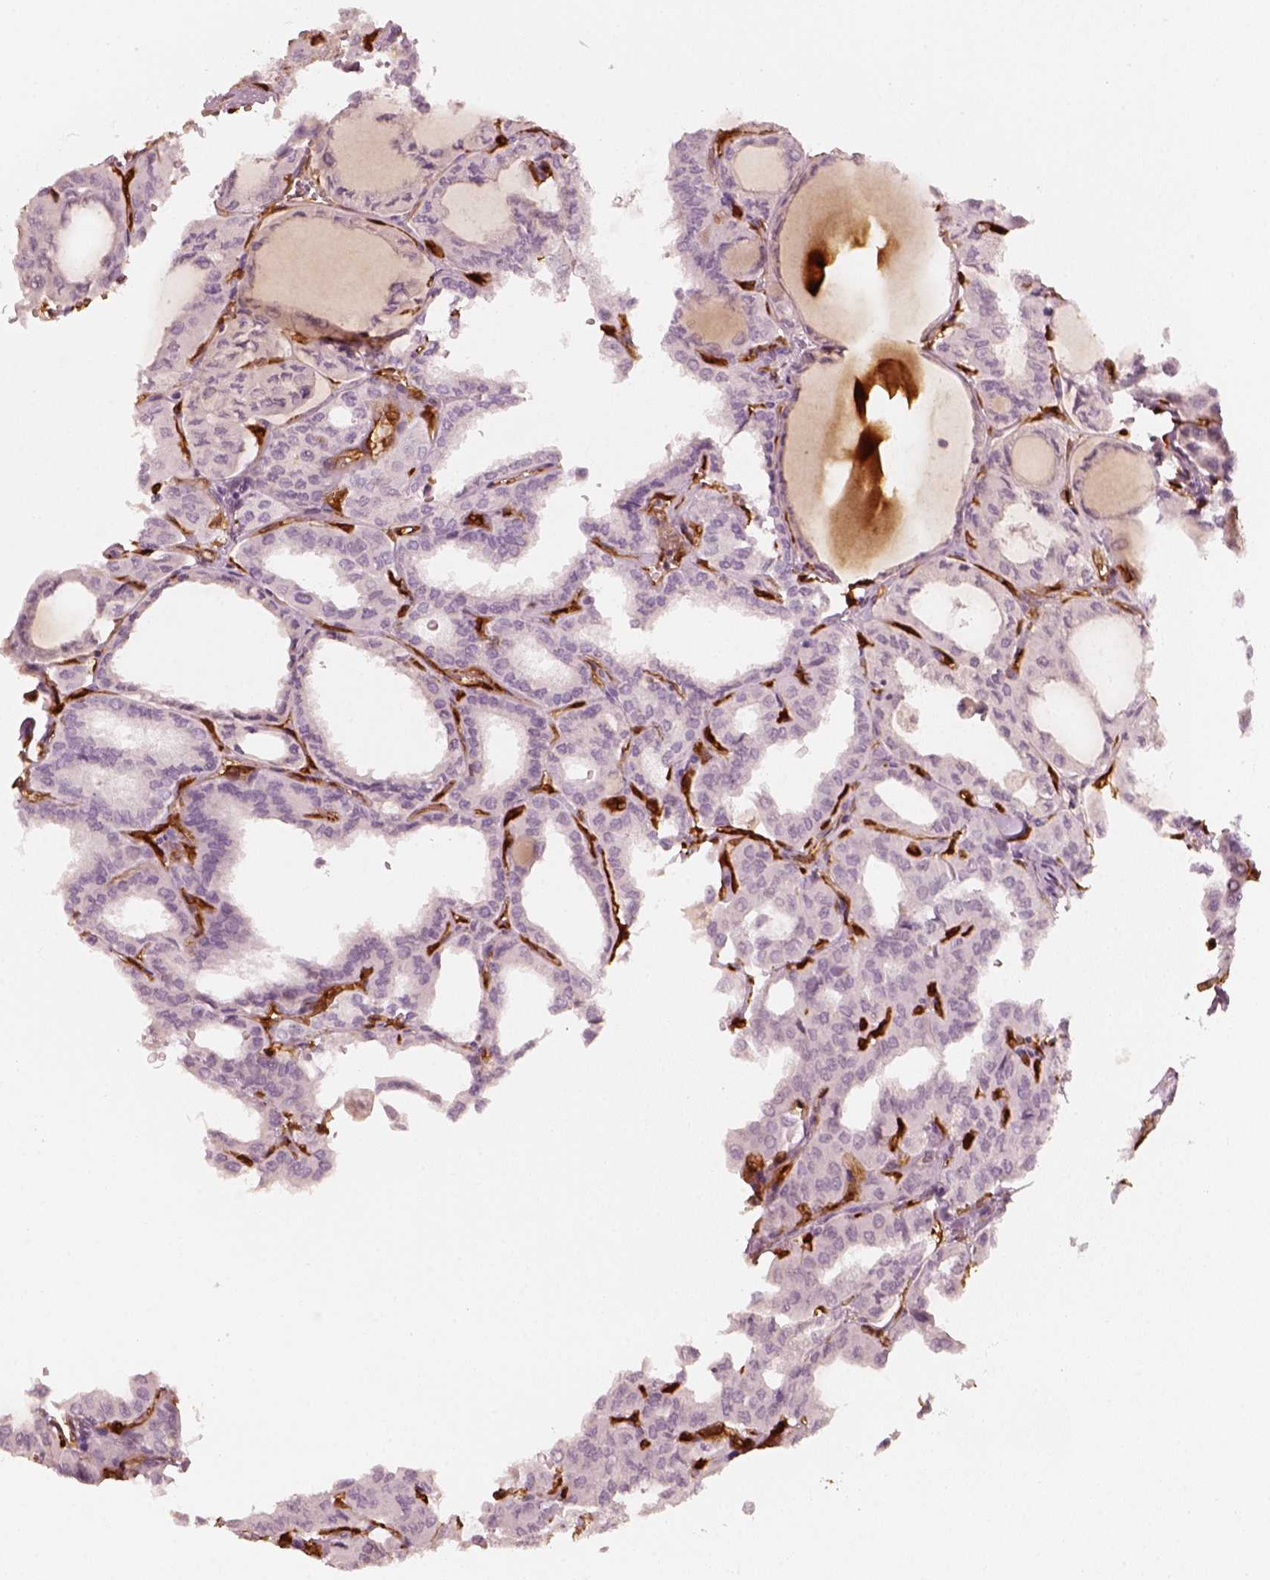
{"staining": {"intensity": "negative", "quantity": "none", "location": "none"}, "tissue": "thyroid cancer", "cell_type": "Tumor cells", "image_type": "cancer", "snomed": [{"axis": "morphology", "description": "Papillary adenocarcinoma, NOS"}, {"axis": "topography", "description": "Thyroid gland"}], "caption": "The photomicrograph exhibits no staining of tumor cells in papillary adenocarcinoma (thyroid). (Stains: DAB (3,3'-diaminobenzidine) immunohistochemistry with hematoxylin counter stain, Microscopy: brightfield microscopy at high magnification).", "gene": "FSCN1", "patient": {"sex": "male", "age": 20}}